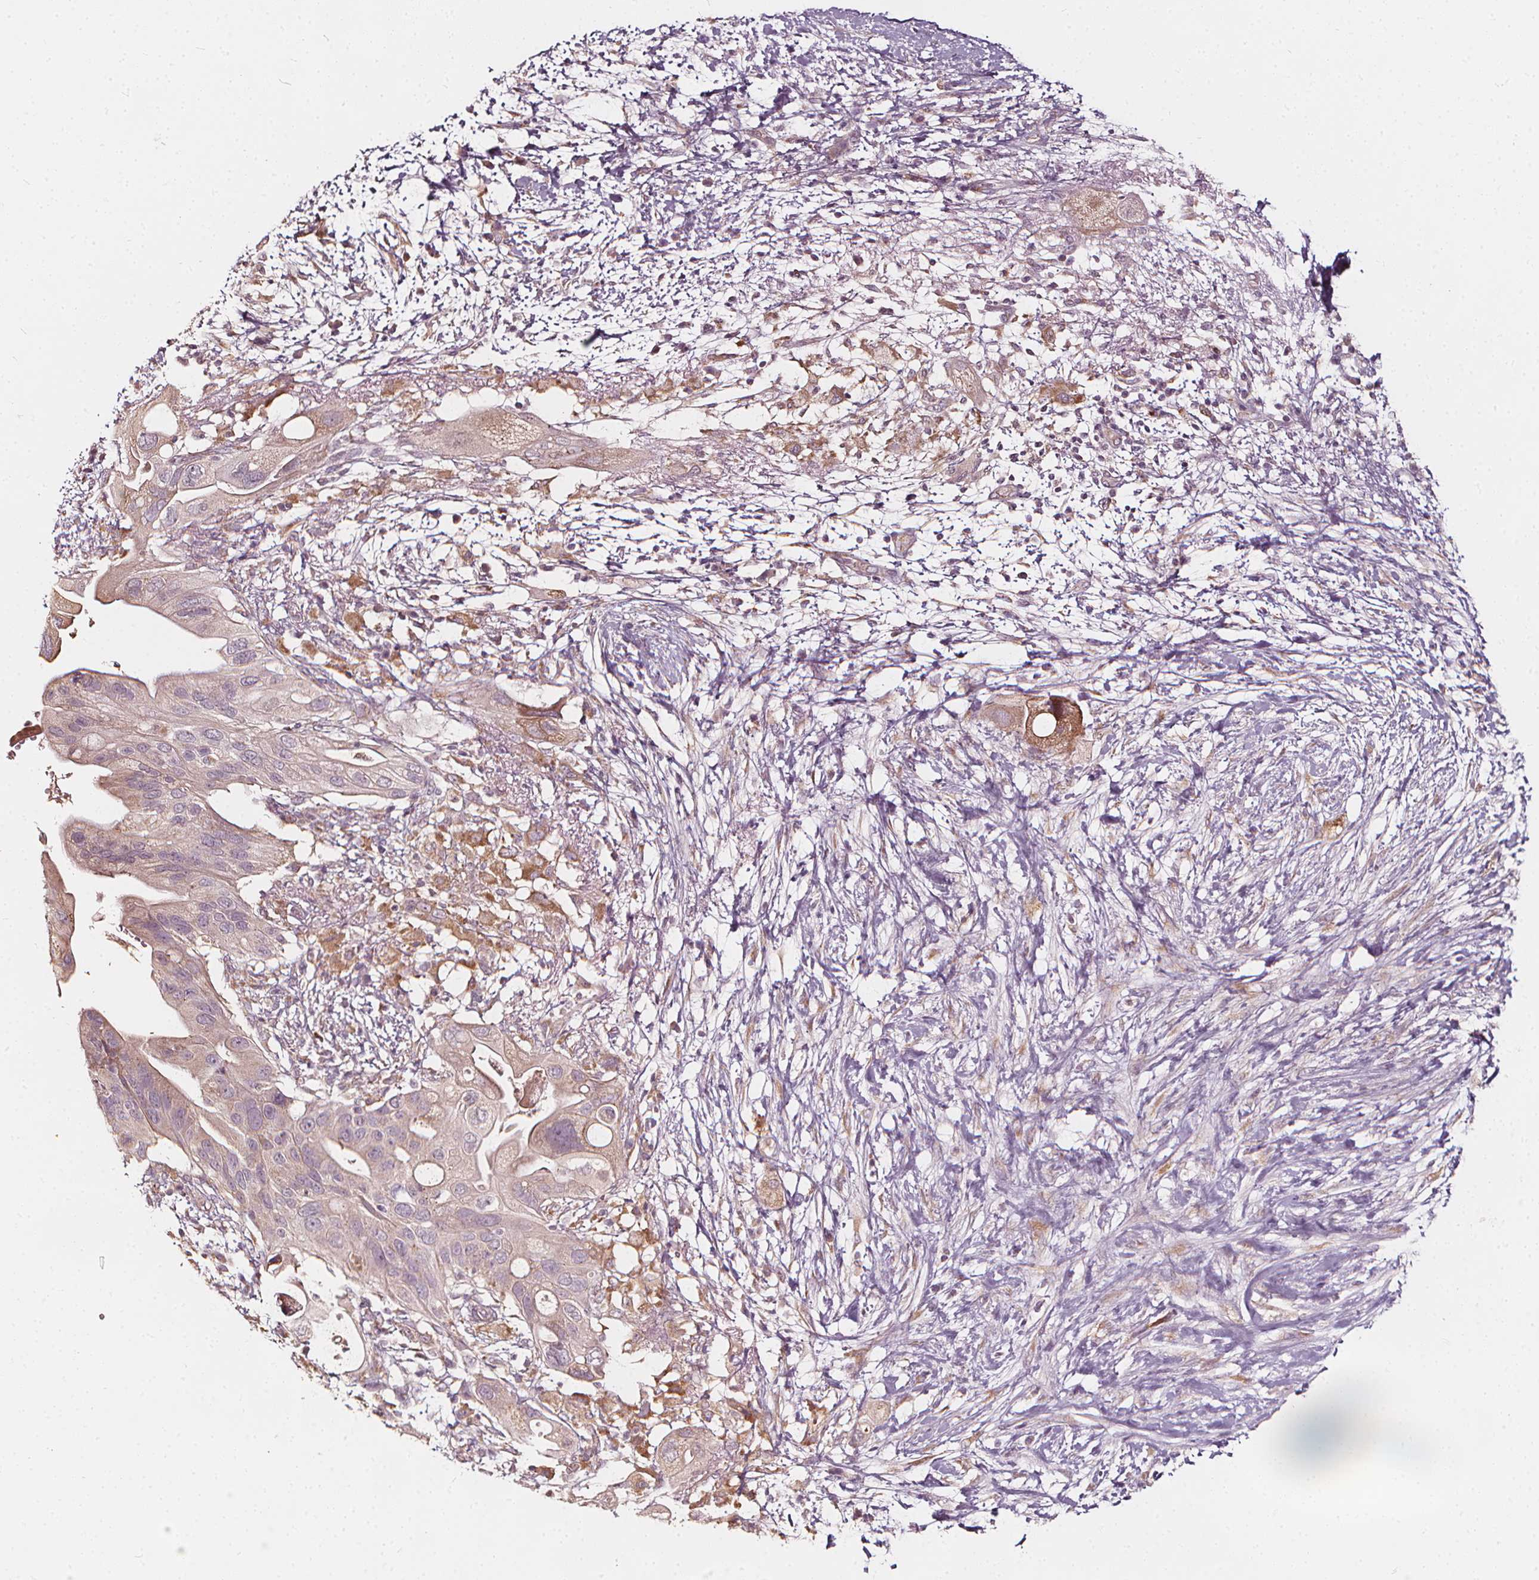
{"staining": {"intensity": "weak", "quantity": "<25%", "location": "cytoplasmic/membranous"}, "tissue": "pancreatic cancer", "cell_type": "Tumor cells", "image_type": "cancer", "snomed": [{"axis": "morphology", "description": "Adenocarcinoma, NOS"}, {"axis": "topography", "description": "Pancreas"}], "caption": "Protein analysis of adenocarcinoma (pancreatic) exhibits no significant positivity in tumor cells.", "gene": "NPC1L1", "patient": {"sex": "female", "age": 72}}